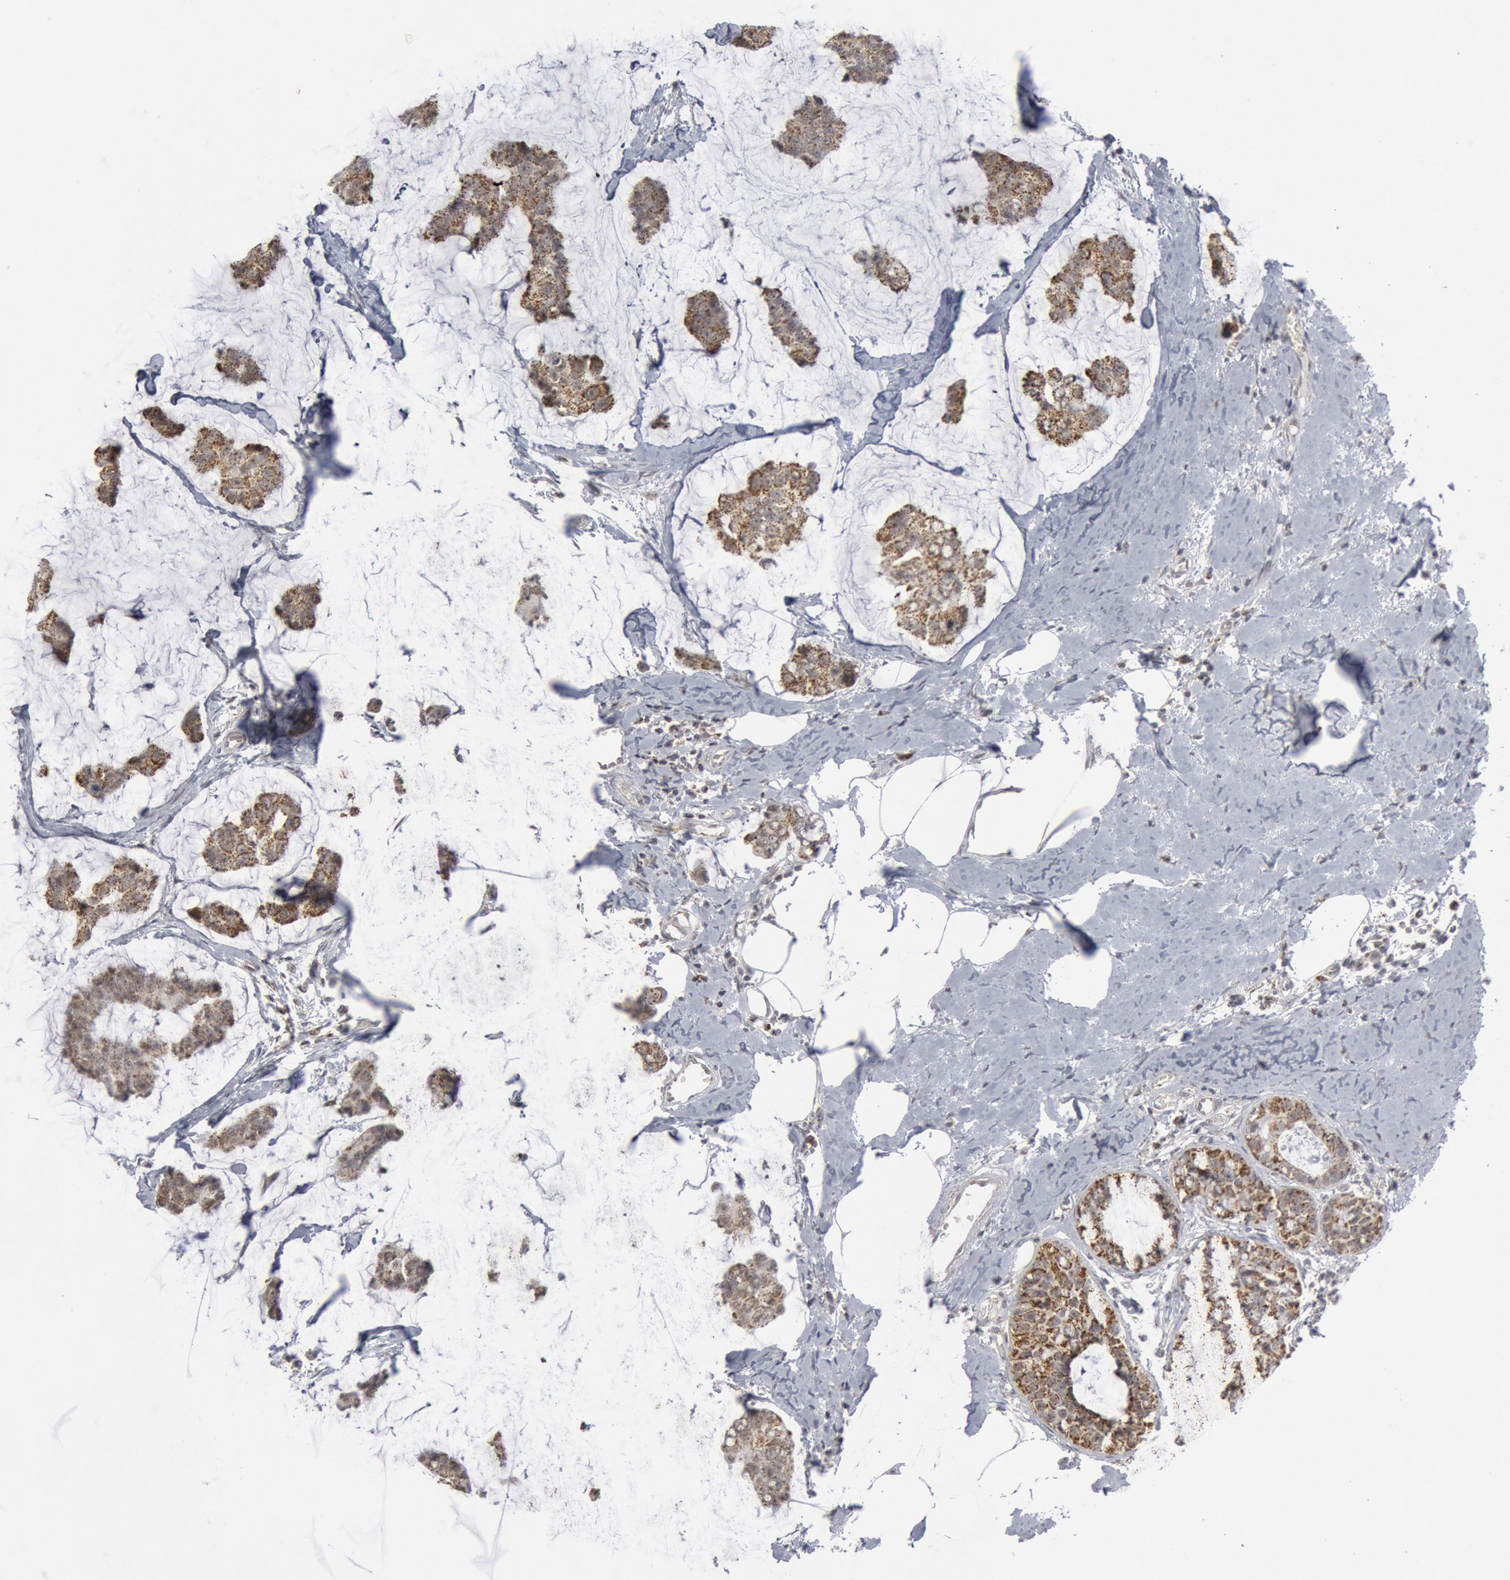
{"staining": {"intensity": "moderate", "quantity": ">75%", "location": "cytoplasmic/membranous"}, "tissue": "breast cancer", "cell_type": "Tumor cells", "image_type": "cancer", "snomed": [{"axis": "morphology", "description": "Normal tissue, NOS"}, {"axis": "morphology", "description": "Duct carcinoma"}, {"axis": "topography", "description": "Breast"}], "caption": "The immunohistochemical stain highlights moderate cytoplasmic/membranous staining in tumor cells of breast invasive ductal carcinoma tissue.", "gene": "CASP9", "patient": {"sex": "female", "age": 50}}